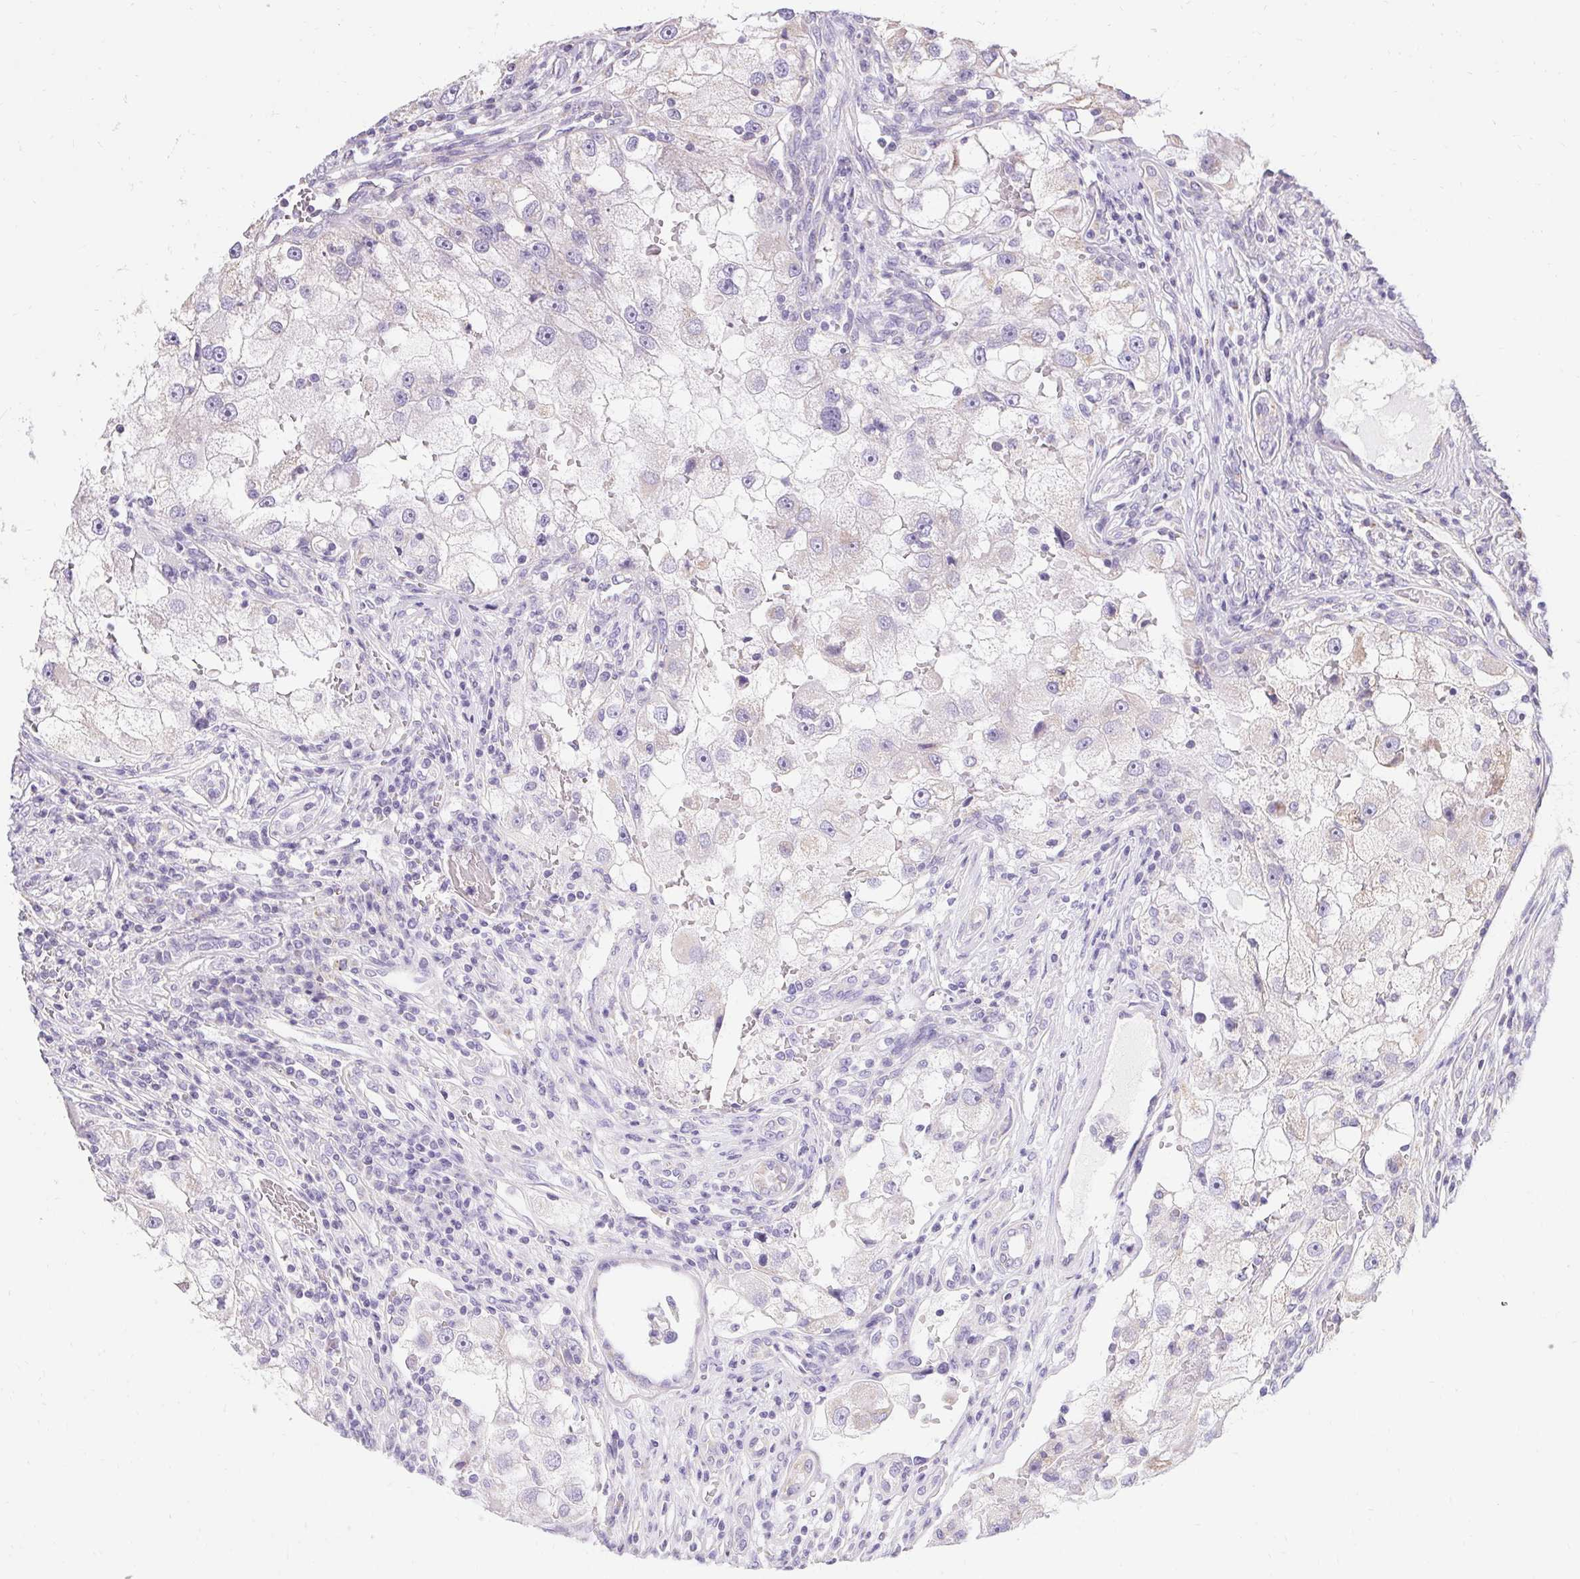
{"staining": {"intensity": "negative", "quantity": "none", "location": "none"}, "tissue": "renal cancer", "cell_type": "Tumor cells", "image_type": "cancer", "snomed": [{"axis": "morphology", "description": "Adenocarcinoma, NOS"}, {"axis": "topography", "description": "Kidney"}], "caption": "Immunohistochemistry of human renal cancer shows no staining in tumor cells.", "gene": "ASGR2", "patient": {"sex": "male", "age": 63}}